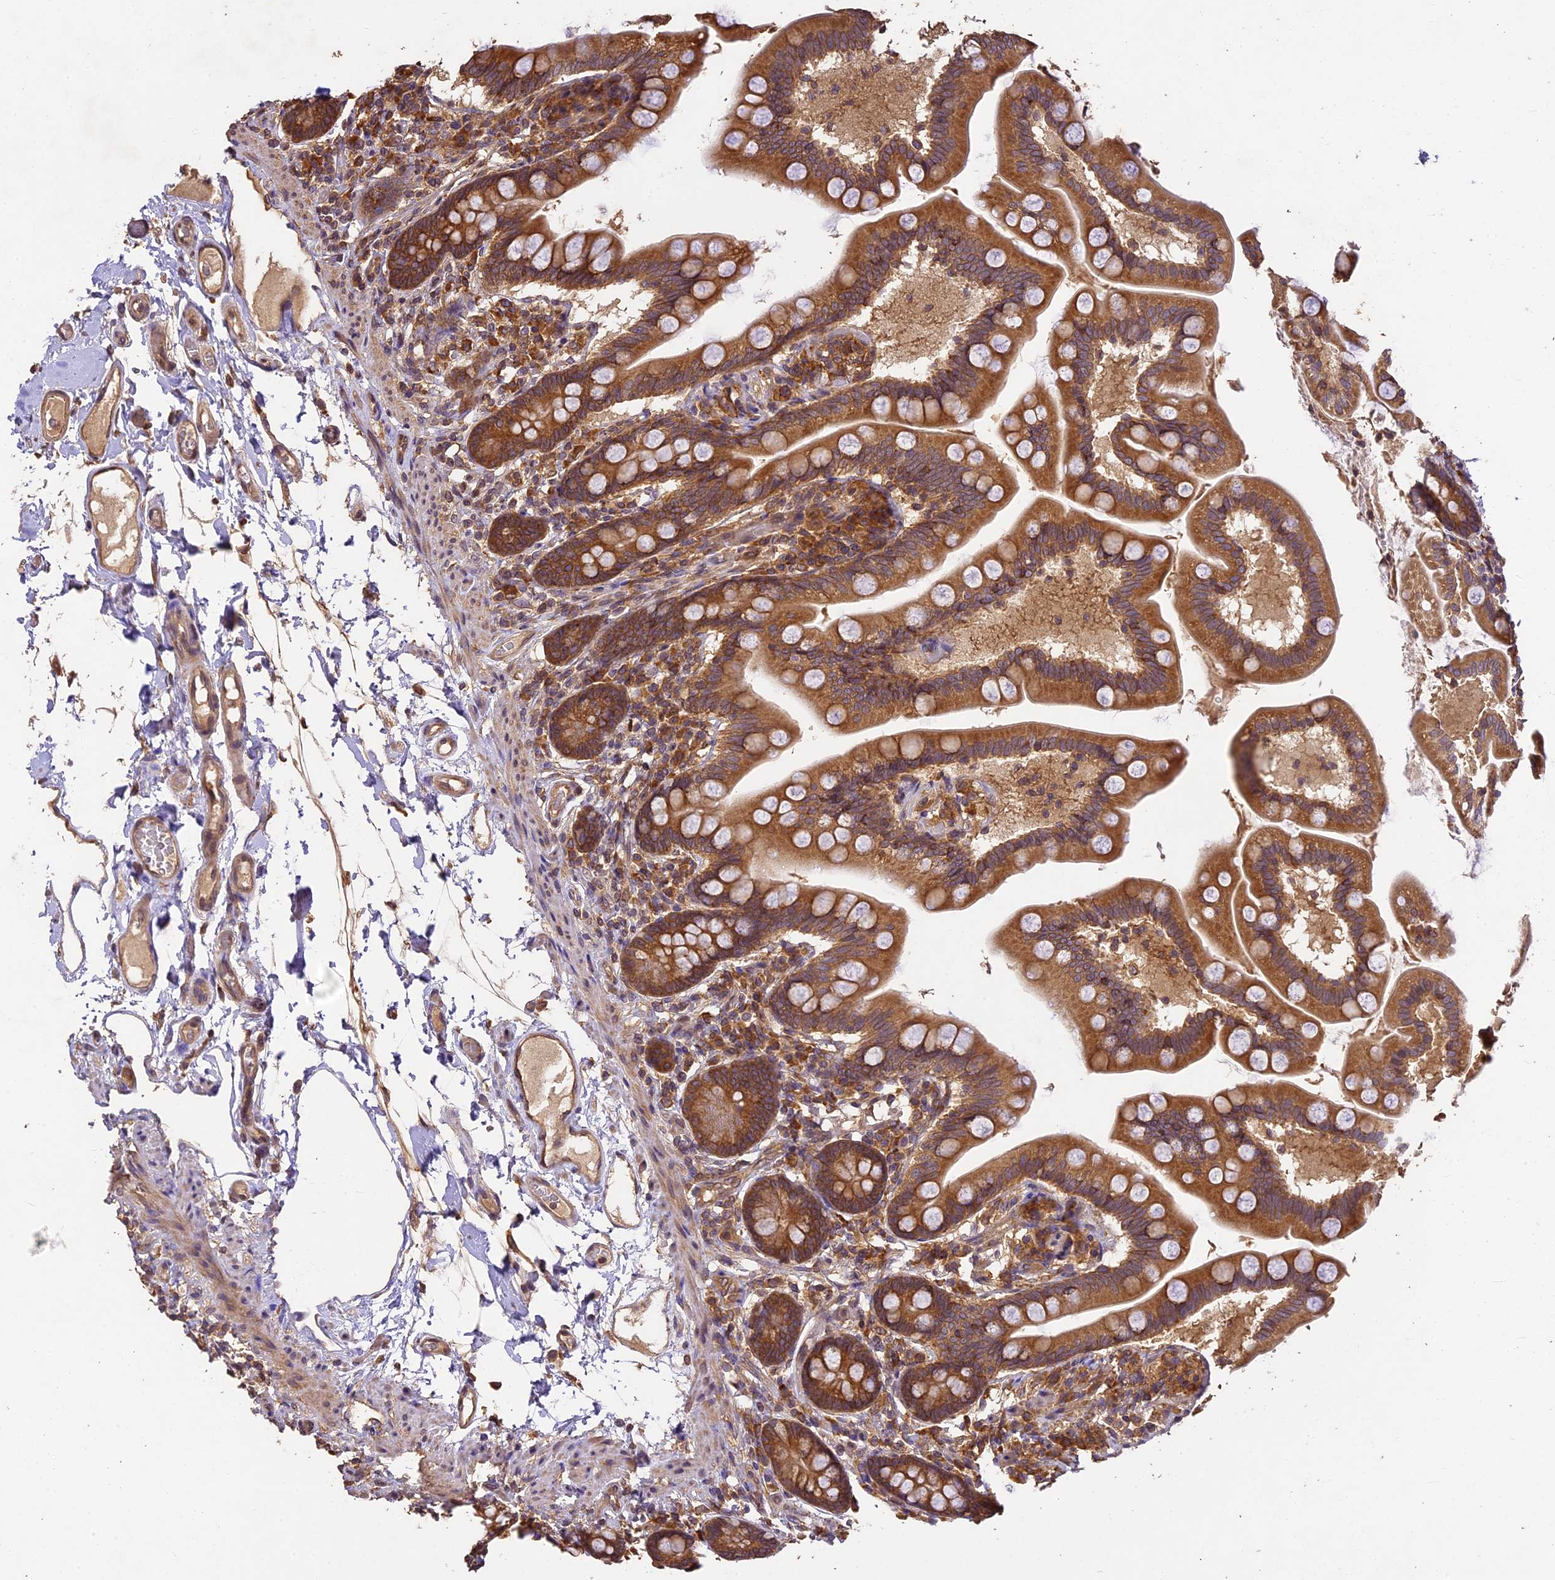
{"staining": {"intensity": "strong", "quantity": ">75%", "location": "cytoplasmic/membranous"}, "tissue": "small intestine", "cell_type": "Glandular cells", "image_type": "normal", "snomed": [{"axis": "morphology", "description": "Normal tissue, NOS"}, {"axis": "topography", "description": "Small intestine"}], "caption": "This image shows immunohistochemistry staining of benign human small intestine, with high strong cytoplasmic/membranous positivity in about >75% of glandular cells.", "gene": "BRAP", "patient": {"sex": "female", "age": 64}}